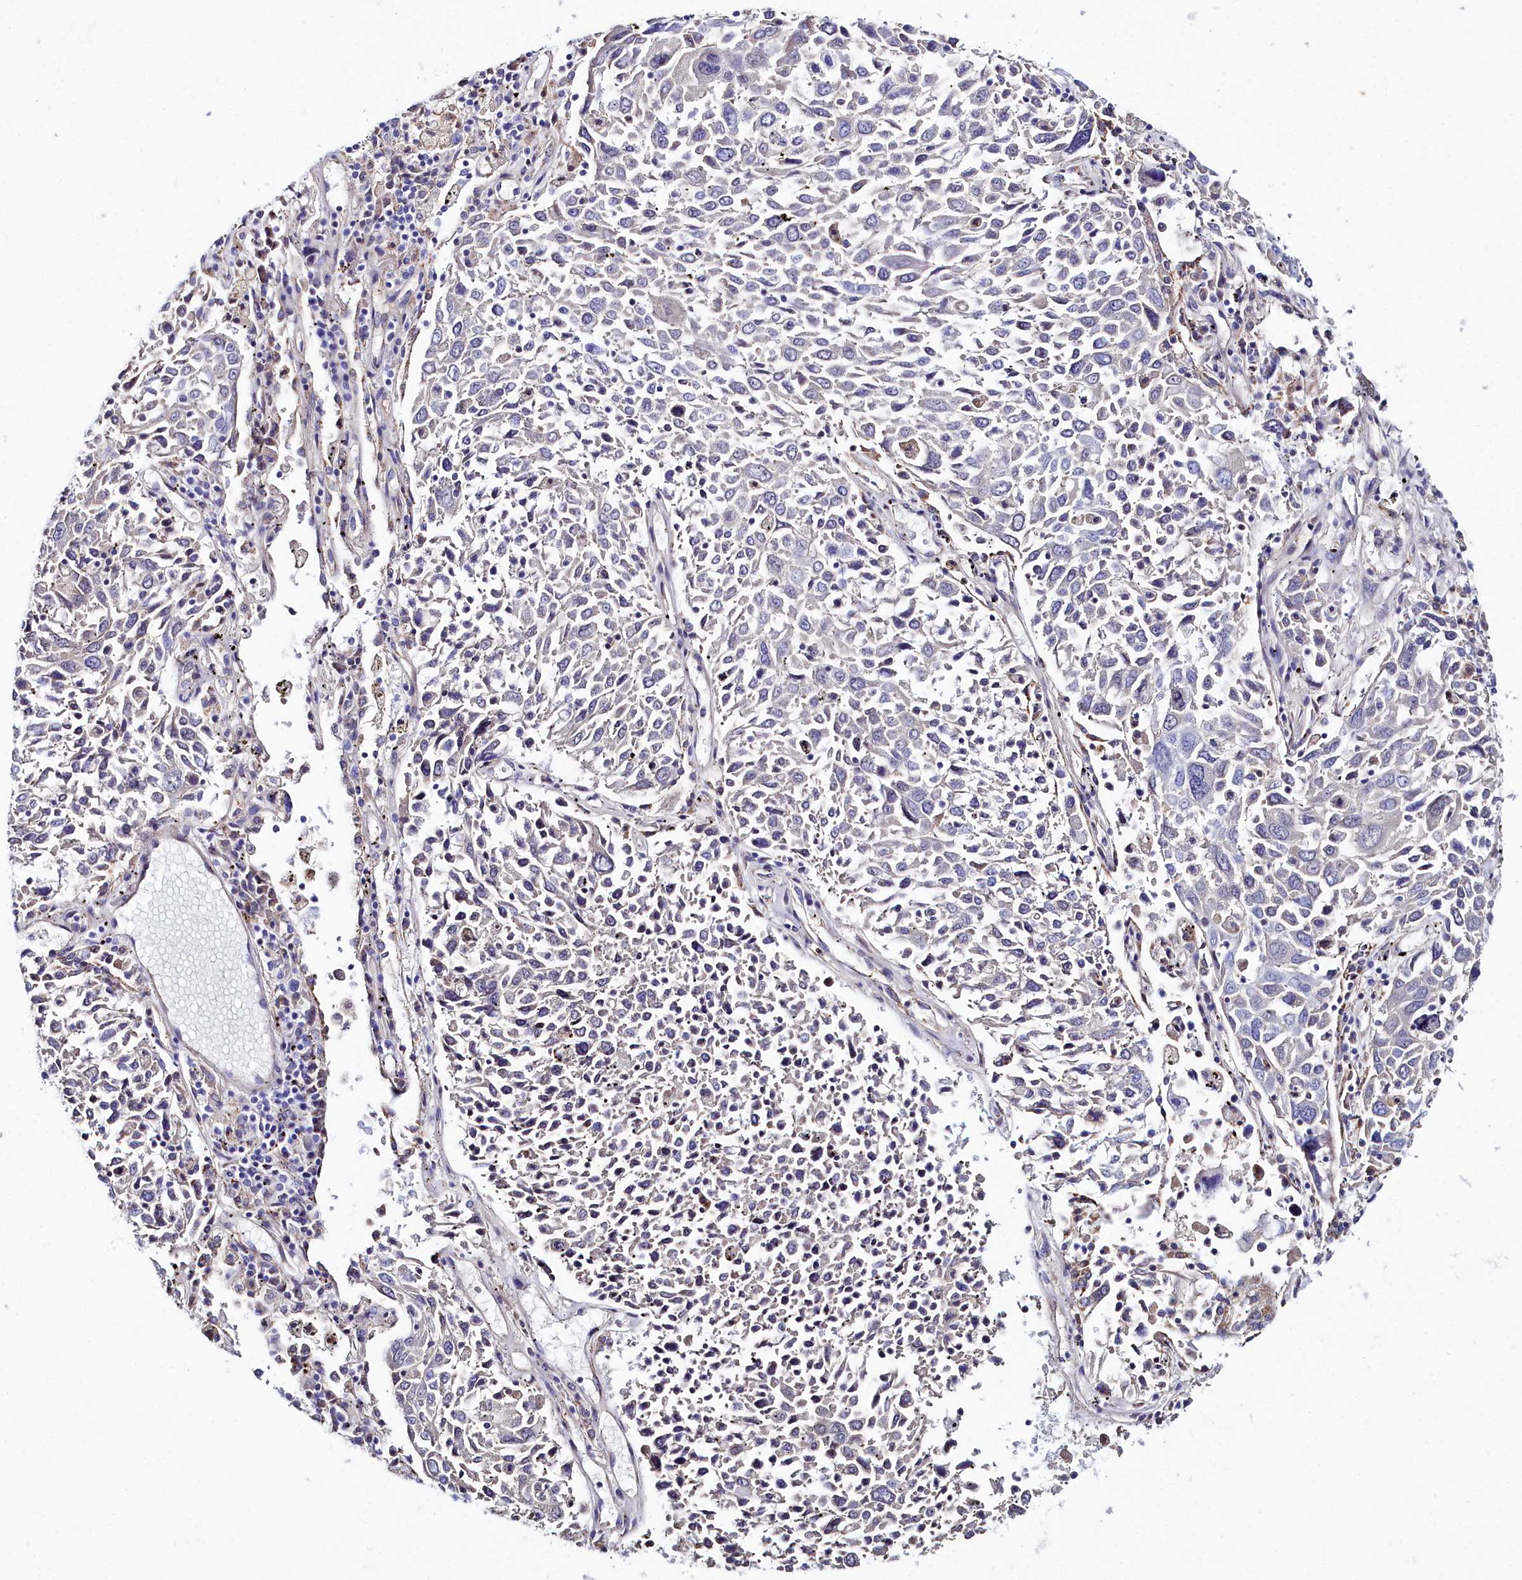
{"staining": {"intensity": "negative", "quantity": "none", "location": "none"}, "tissue": "lung cancer", "cell_type": "Tumor cells", "image_type": "cancer", "snomed": [{"axis": "morphology", "description": "Squamous cell carcinoma, NOS"}, {"axis": "topography", "description": "Lung"}], "caption": "Tumor cells are negative for protein expression in human lung squamous cell carcinoma. (Brightfield microscopy of DAB (3,3'-diaminobenzidine) IHC at high magnification).", "gene": "SLC49A3", "patient": {"sex": "male", "age": 65}}